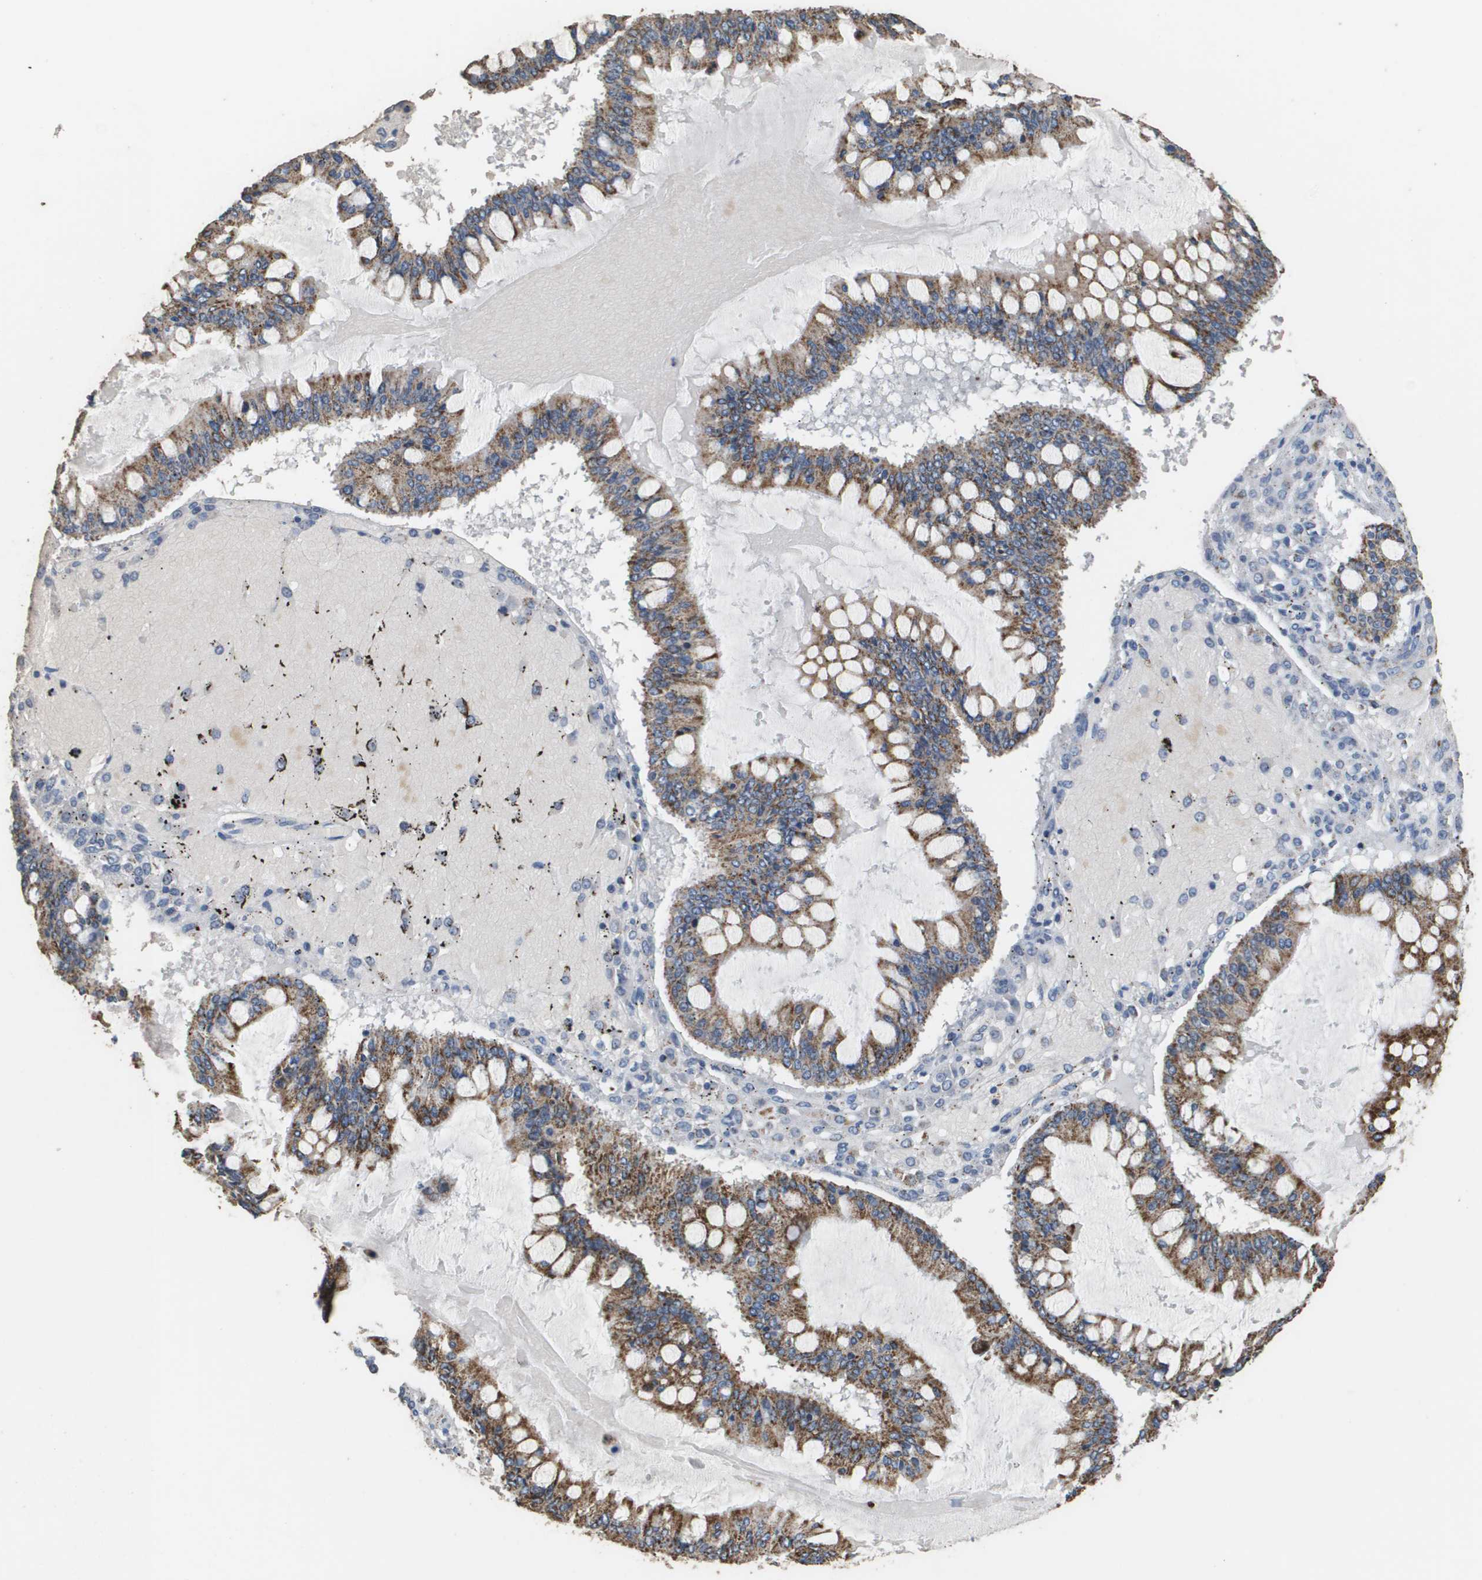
{"staining": {"intensity": "moderate", "quantity": ">75%", "location": "cytoplasmic/membranous"}, "tissue": "ovarian cancer", "cell_type": "Tumor cells", "image_type": "cancer", "snomed": [{"axis": "morphology", "description": "Cystadenocarcinoma, mucinous, NOS"}, {"axis": "topography", "description": "Ovary"}], "caption": "This is an image of immunohistochemistry (IHC) staining of ovarian mucinous cystadenocarcinoma, which shows moderate positivity in the cytoplasmic/membranous of tumor cells.", "gene": "ATP5F1B", "patient": {"sex": "female", "age": 73}}